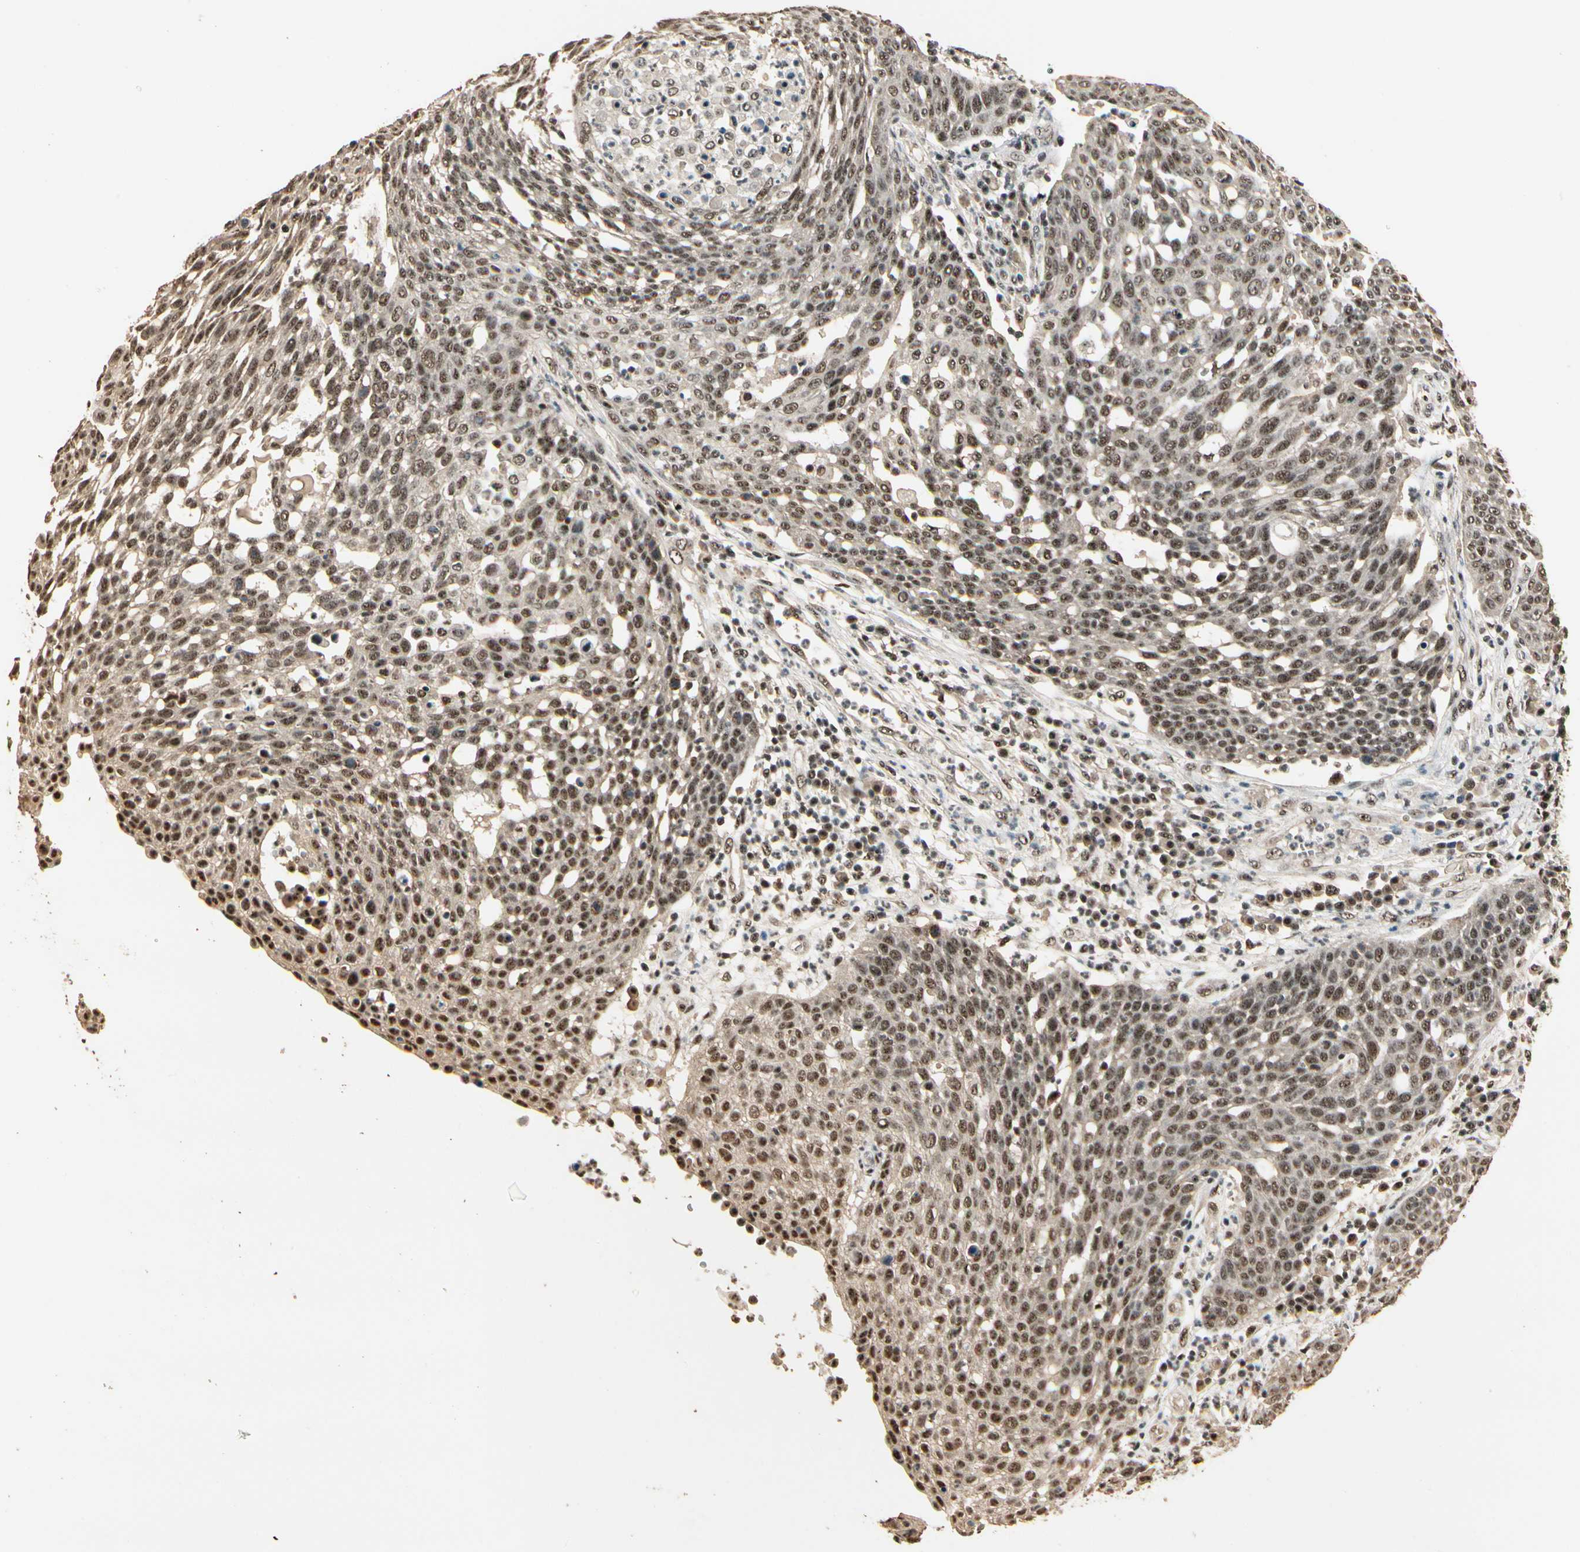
{"staining": {"intensity": "moderate", "quantity": ">75%", "location": "cytoplasmic/membranous,nuclear"}, "tissue": "cervical cancer", "cell_type": "Tumor cells", "image_type": "cancer", "snomed": [{"axis": "morphology", "description": "Squamous cell carcinoma, NOS"}, {"axis": "topography", "description": "Cervix"}], "caption": "Protein staining reveals moderate cytoplasmic/membranous and nuclear positivity in approximately >75% of tumor cells in cervical squamous cell carcinoma.", "gene": "RBM25", "patient": {"sex": "female", "age": 34}}